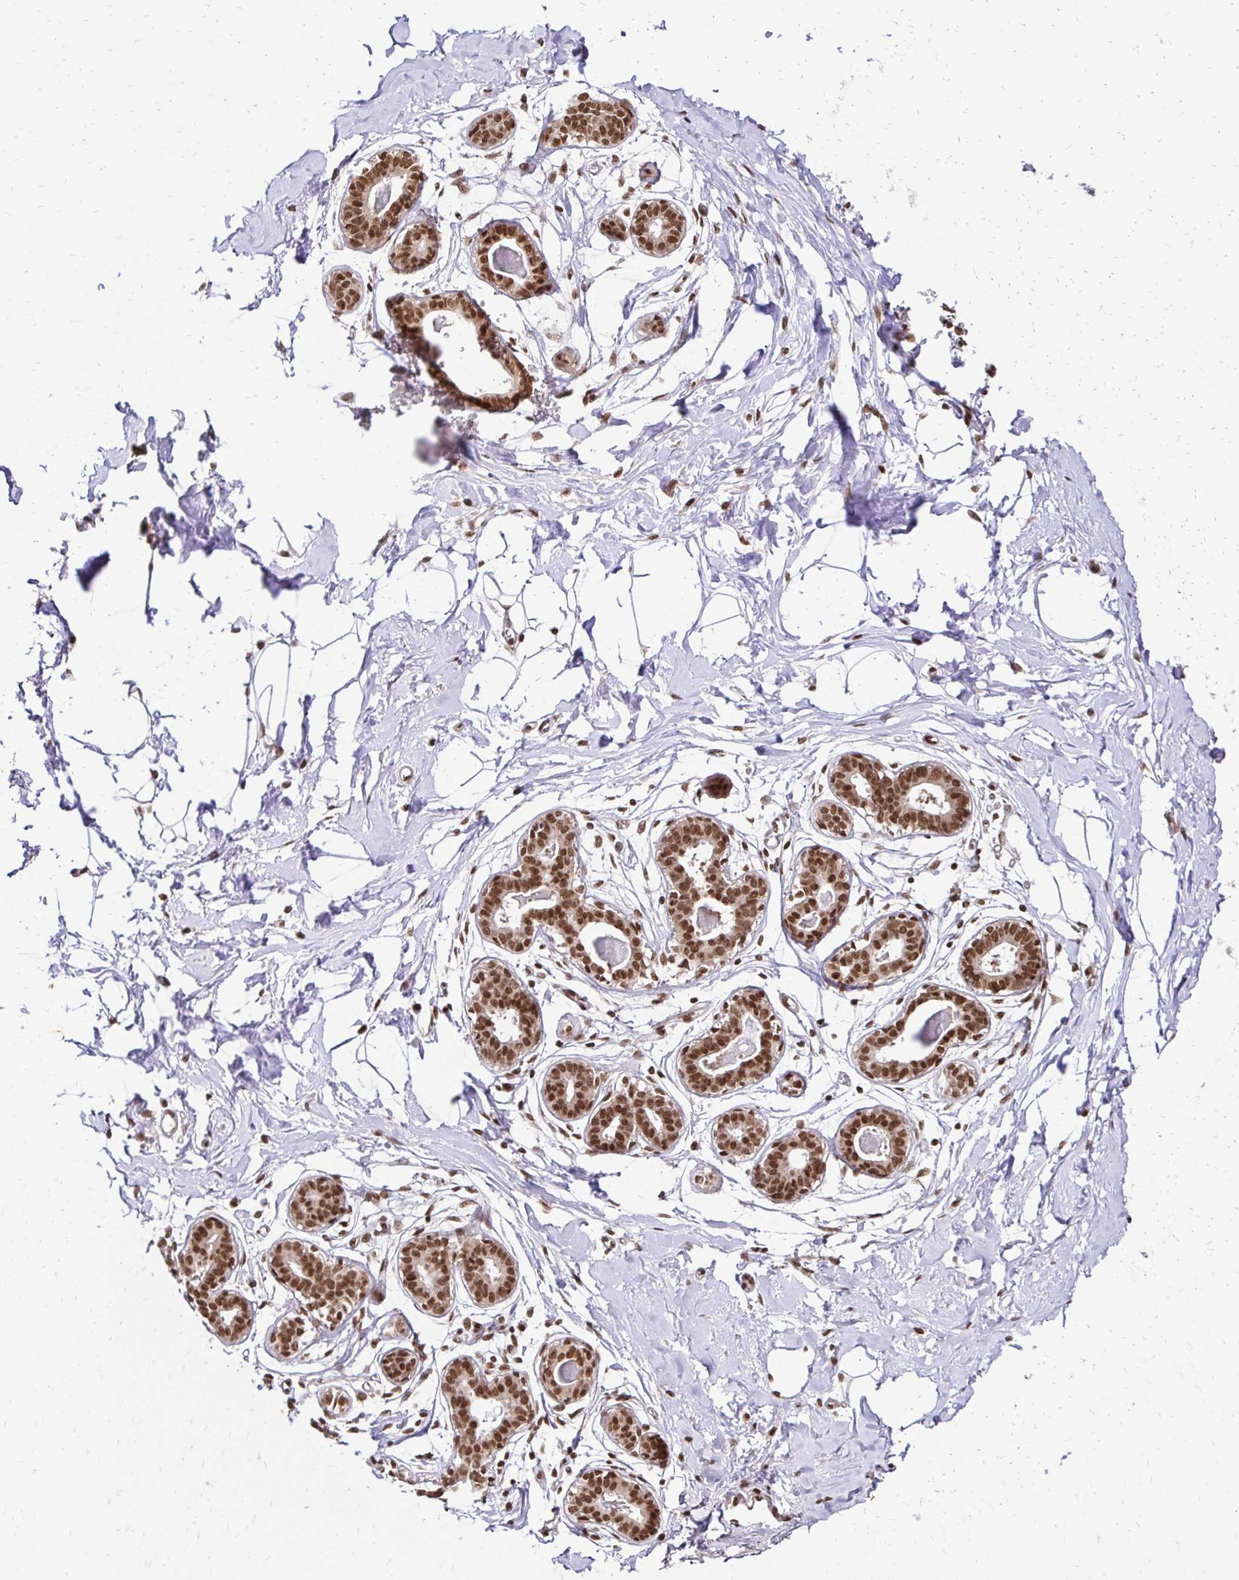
{"staining": {"intensity": "moderate", "quantity": ">75%", "location": "nuclear"}, "tissue": "breast", "cell_type": "Adipocytes", "image_type": "normal", "snomed": [{"axis": "morphology", "description": "Normal tissue, NOS"}, {"axis": "topography", "description": "Breast"}], "caption": "A high-resolution image shows immunohistochemistry (IHC) staining of unremarkable breast, which reveals moderate nuclear positivity in about >75% of adipocytes. The staining was performed using DAB, with brown indicating positive protein expression. Nuclei are stained blue with hematoxylin.", "gene": "GLYR1", "patient": {"sex": "female", "age": 45}}